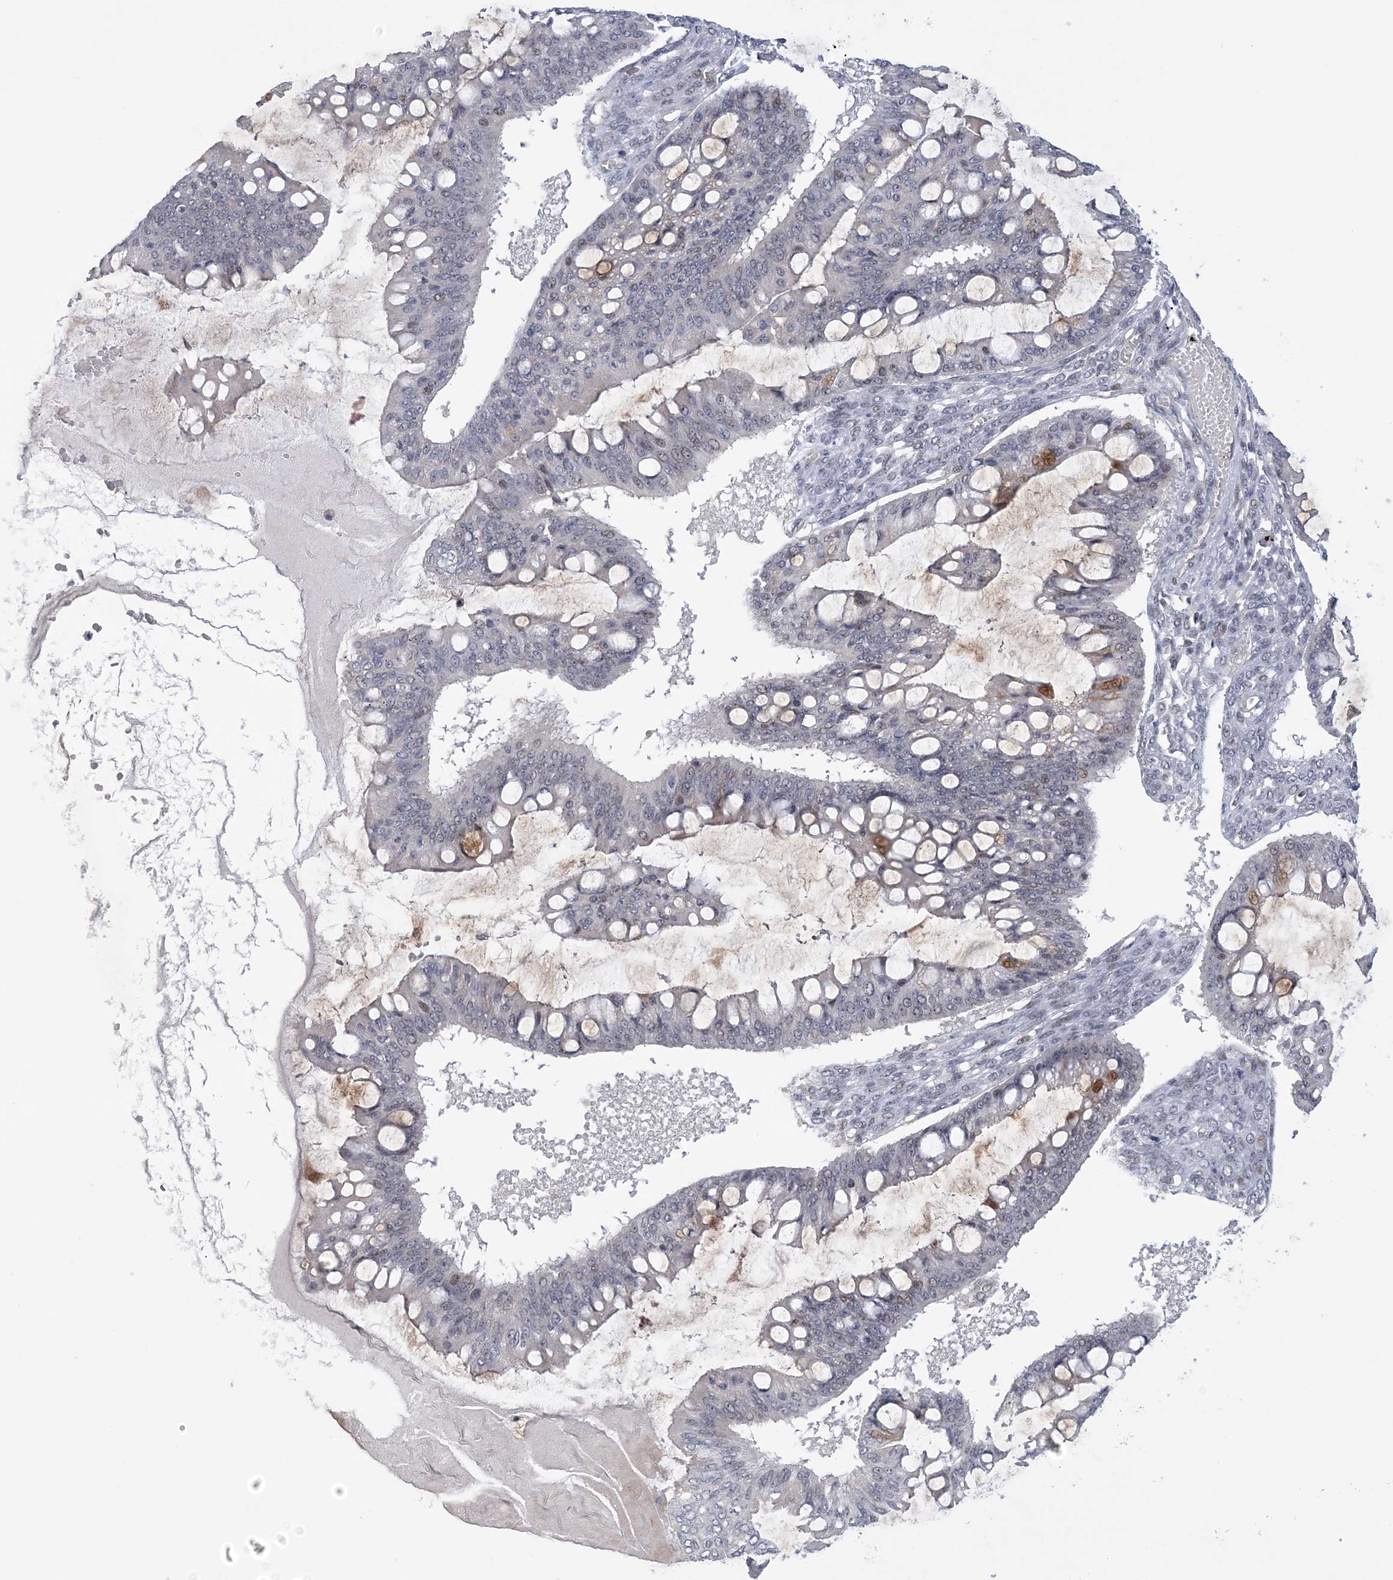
{"staining": {"intensity": "moderate", "quantity": "<25%", "location": "nuclear"}, "tissue": "ovarian cancer", "cell_type": "Tumor cells", "image_type": "cancer", "snomed": [{"axis": "morphology", "description": "Cystadenocarcinoma, mucinous, NOS"}, {"axis": "topography", "description": "Ovary"}], "caption": "Immunohistochemical staining of human mucinous cystadenocarcinoma (ovarian) shows moderate nuclear protein expression in about <25% of tumor cells.", "gene": "HOMEZ", "patient": {"sex": "female", "age": 73}}